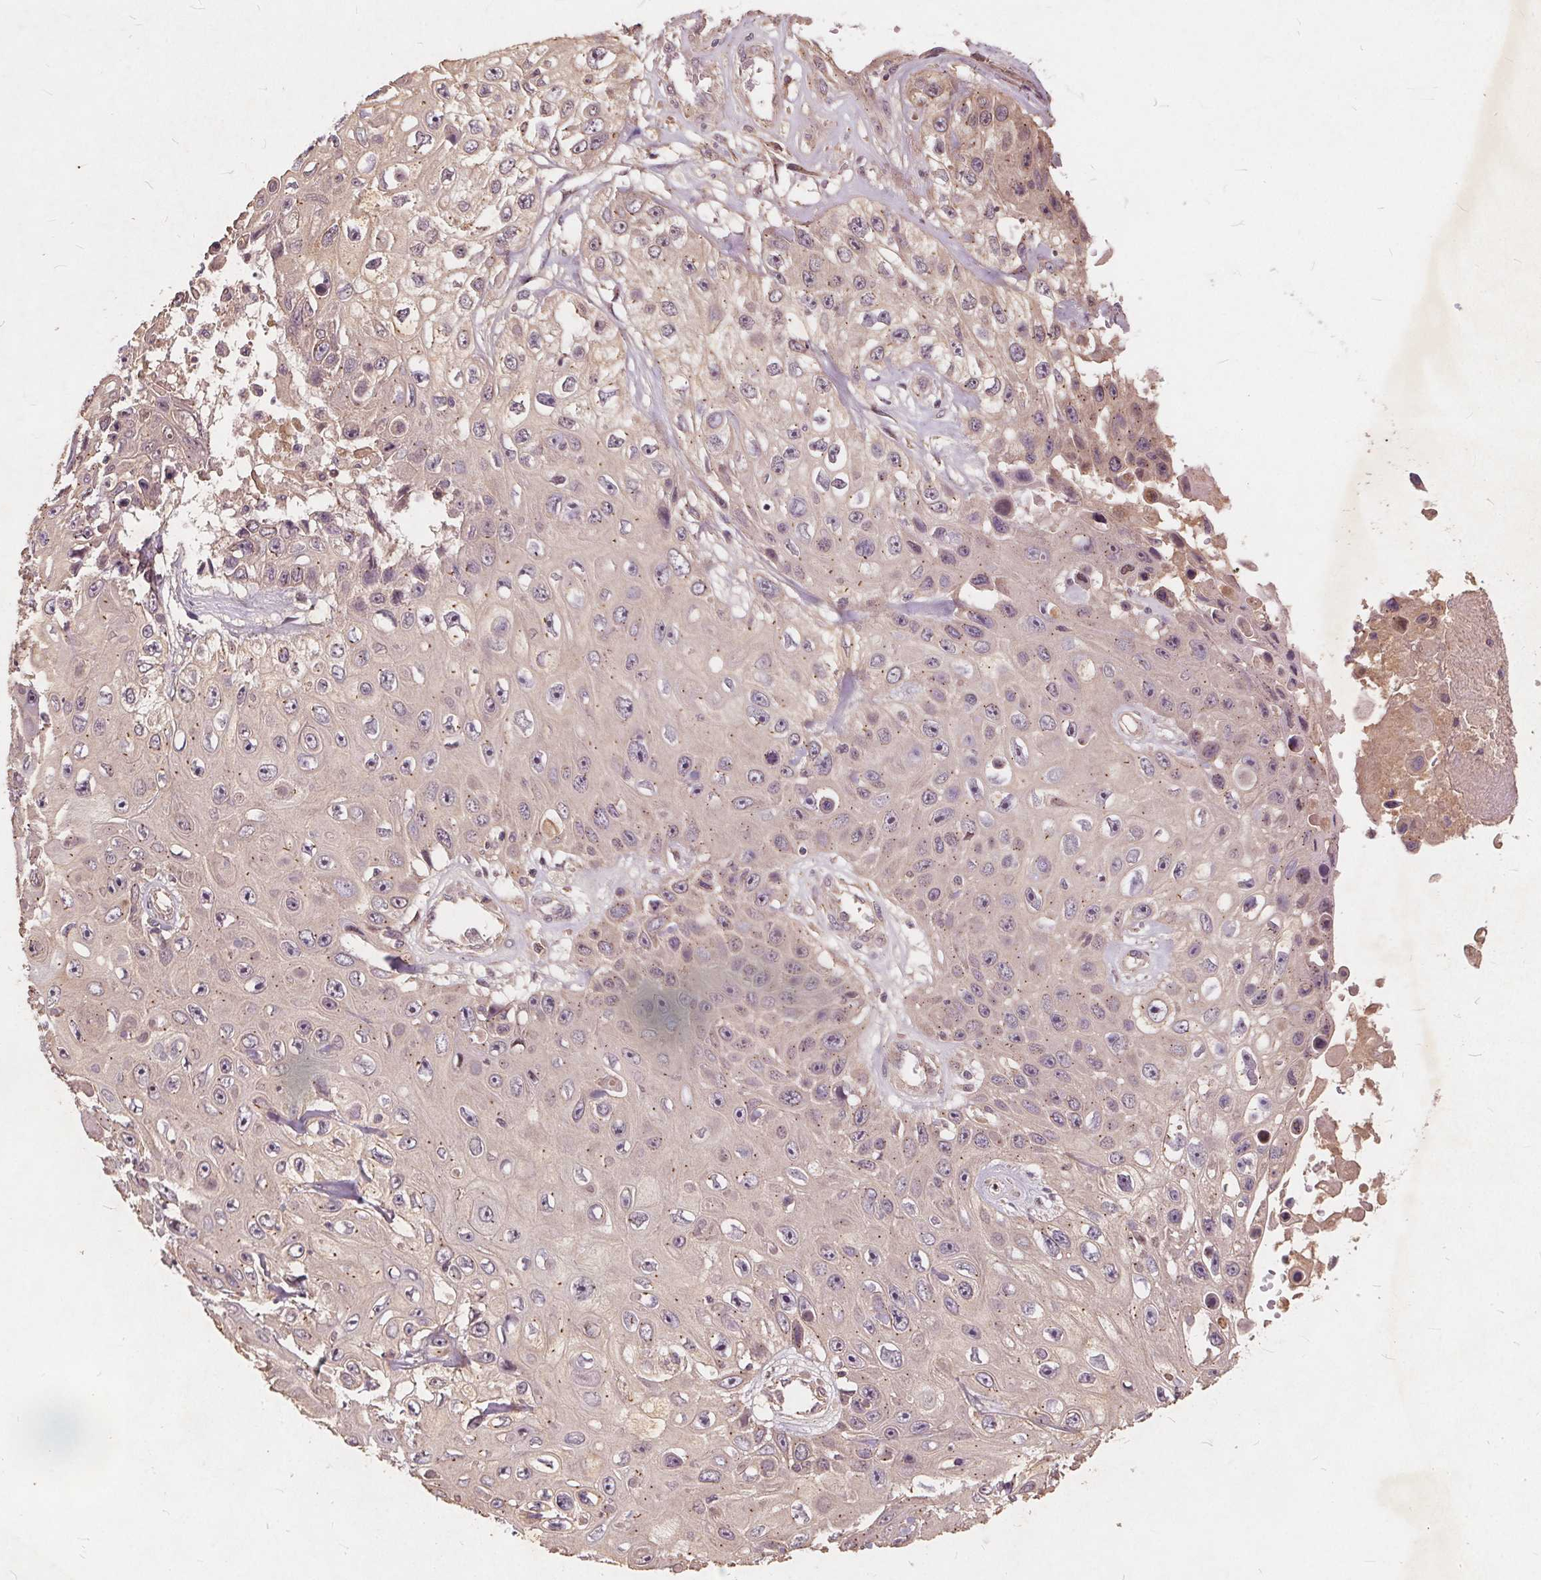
{"staining": {"intensity": "weak", "quantity": "<25%", "location": "cytoplasmic/membranous"}, "tissue": "skin cancer", "cell_type": "Tumor cells", "image_type": "cancer", "snomed": [{"axis": "morphology", "description": "Squamous cell carcinoma, NOS"}, {"axis": "topography", "description": "Skin"}], "caption": "DAB (3,3'-diaminobenzidine) immunohistochemical staining of human skin squamous cell carcinoma reveals no significant expression in tumor cells.", "gene": "CSNK1G2", "patient": {"sex": "male", "age": 82}}